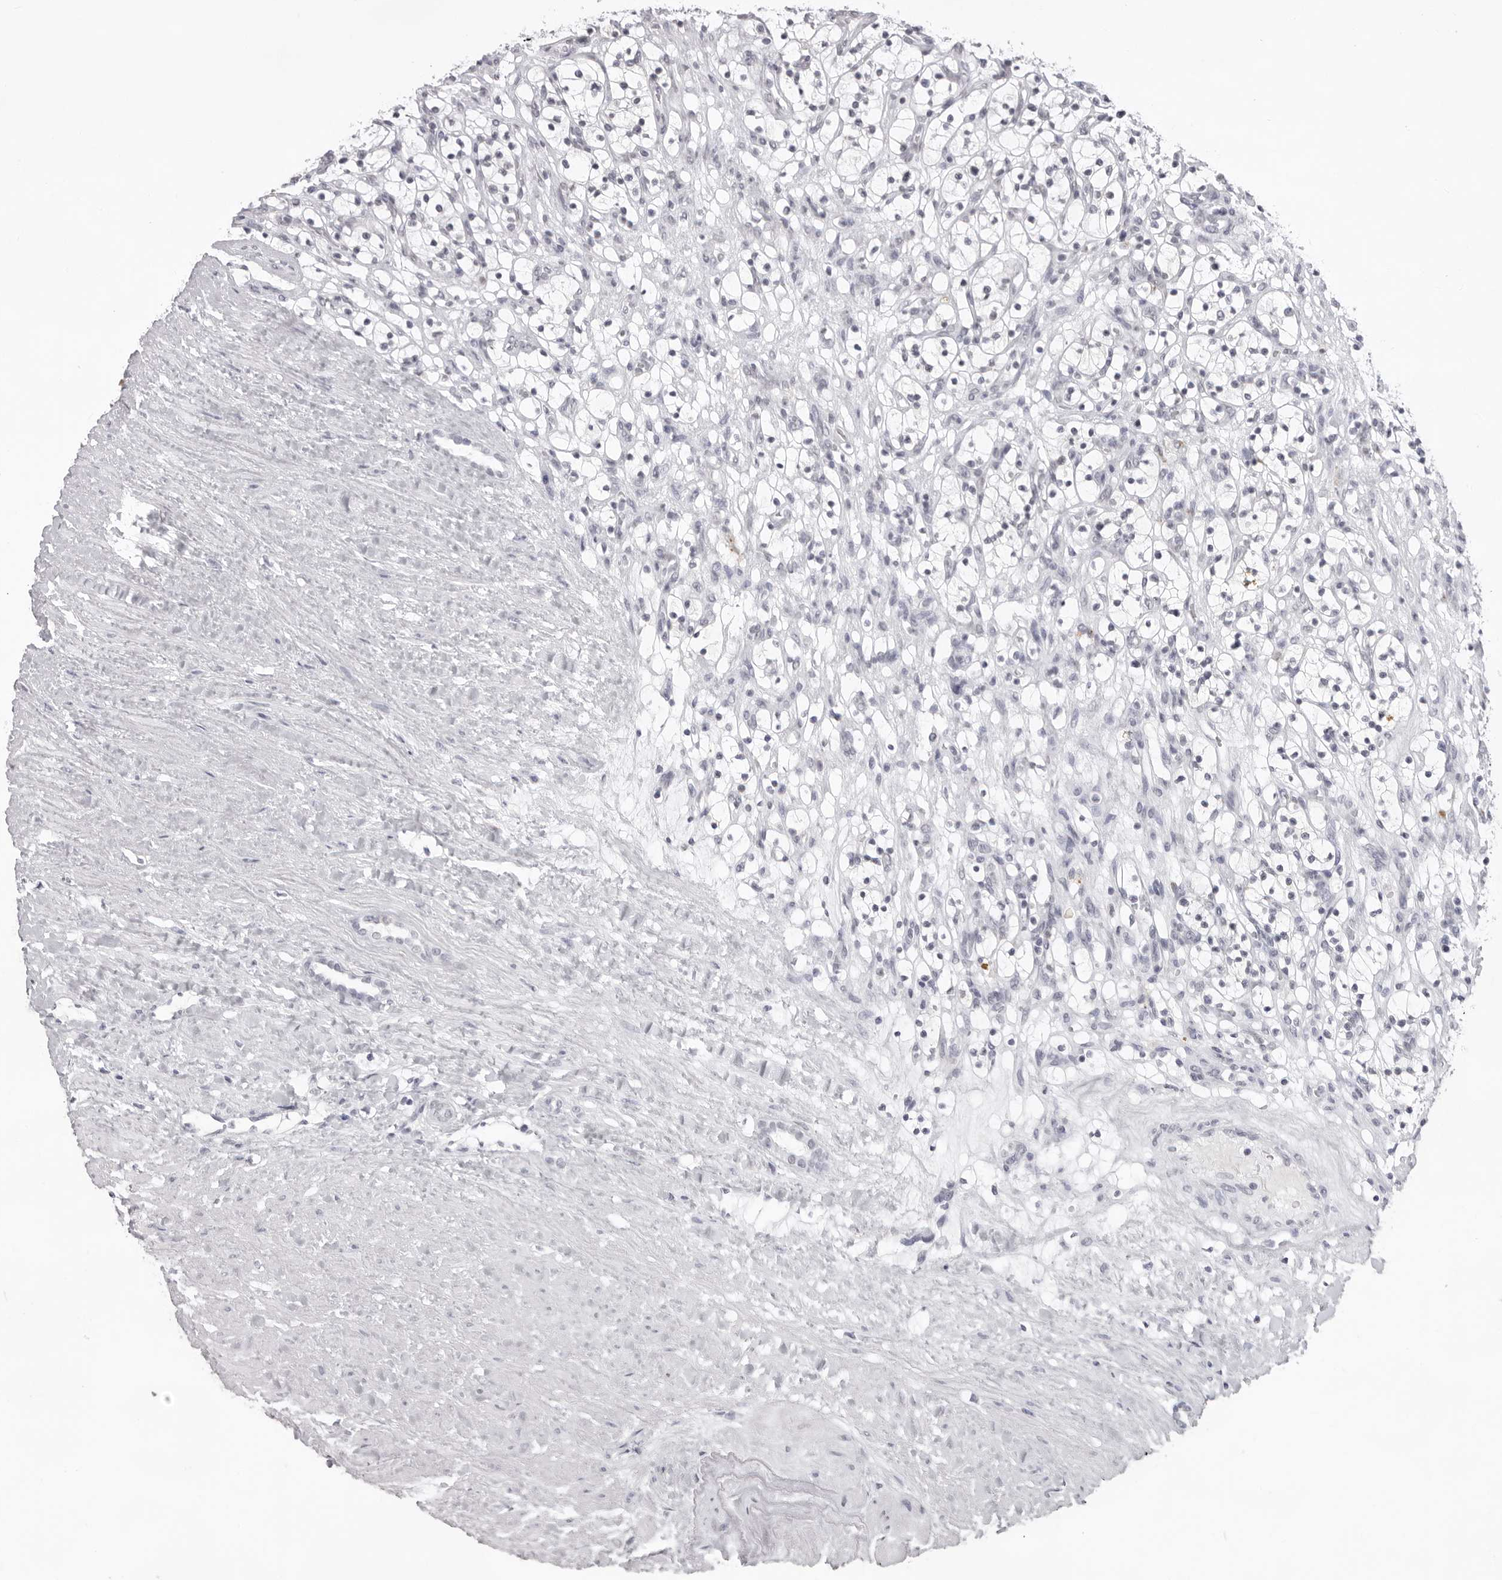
{"staining": {"intensity": "negative", "quantity": "none", "location": "none"}, "tissue": "renal cancer", "cell_type": "Tumor cells", "image_type": "cancer", "snomed": [{"axis": "morphology", "description": "Adenocarcinoma, NOS"}, {"axis": "topography", "description": "Kidney"}], "caption": "An immunohistochemistry (IHC) photomicrograph of renal cancer (adenocarcinoma) is shown. There is no staining in tumor cells of renal cancer (adenocarcinoma).", "gene": "NTM", "patient": {"sex": "female", "age": 57}}